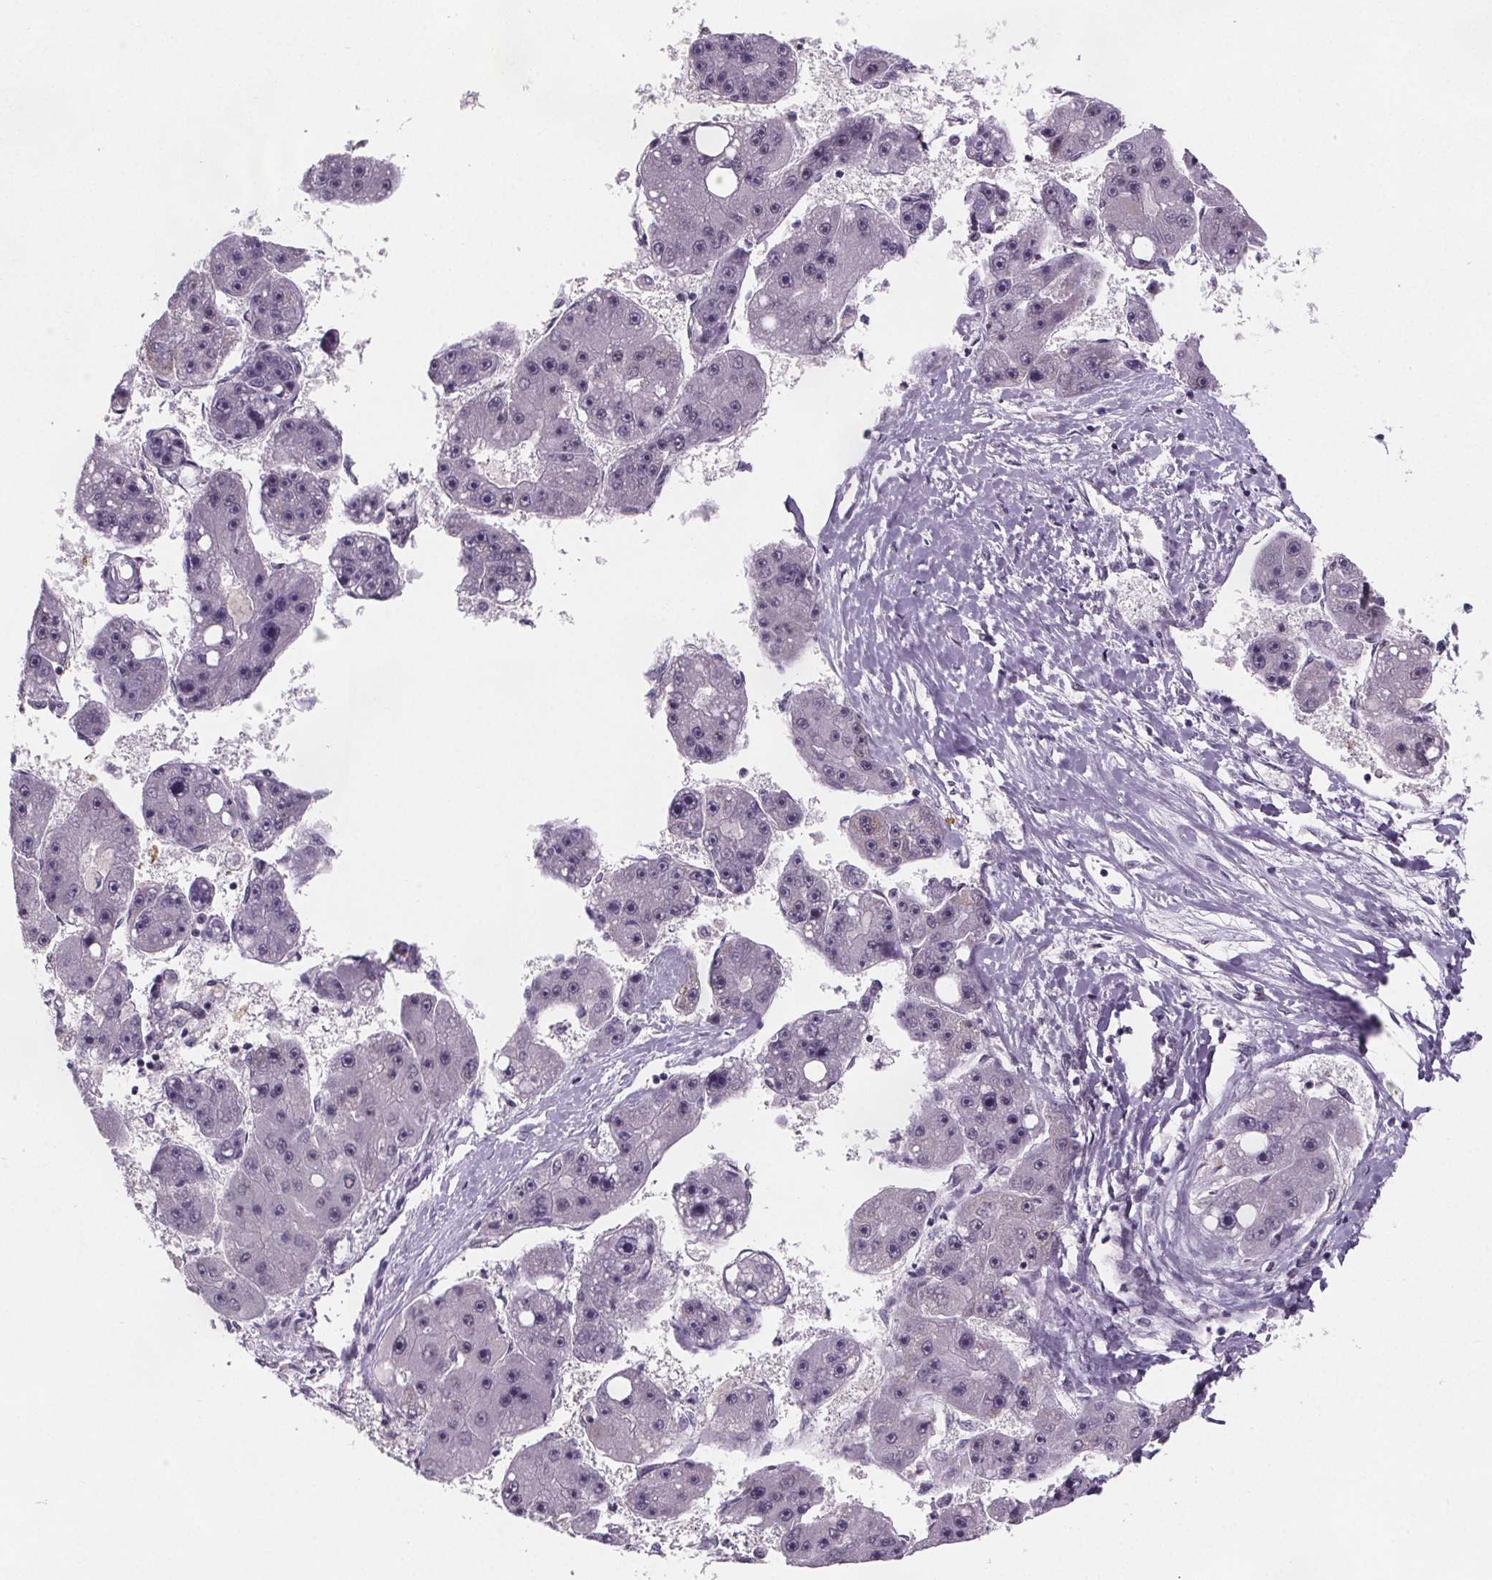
{"staining": {"intensity": "negative", "quantity": "none", "location": "none"}, "tissue": "liver cancer", "cell_type": "Tumor cells", "image_type": "cancer", "snomed": [{"axis": "morphology", "description": "Carcinoma, Hepatocellular, NOS"}, {"axis": "topography", "description": "Liver"}], "caption": "Protein analysis of liver hepatocellular carcinoma displays no significant expression in tumor cells. (DAB immunohistochemistry (IHC) with hematoxylin counter stain).", "gene": "ZNF572", "patient": {"sex": "female", "age": 61}}